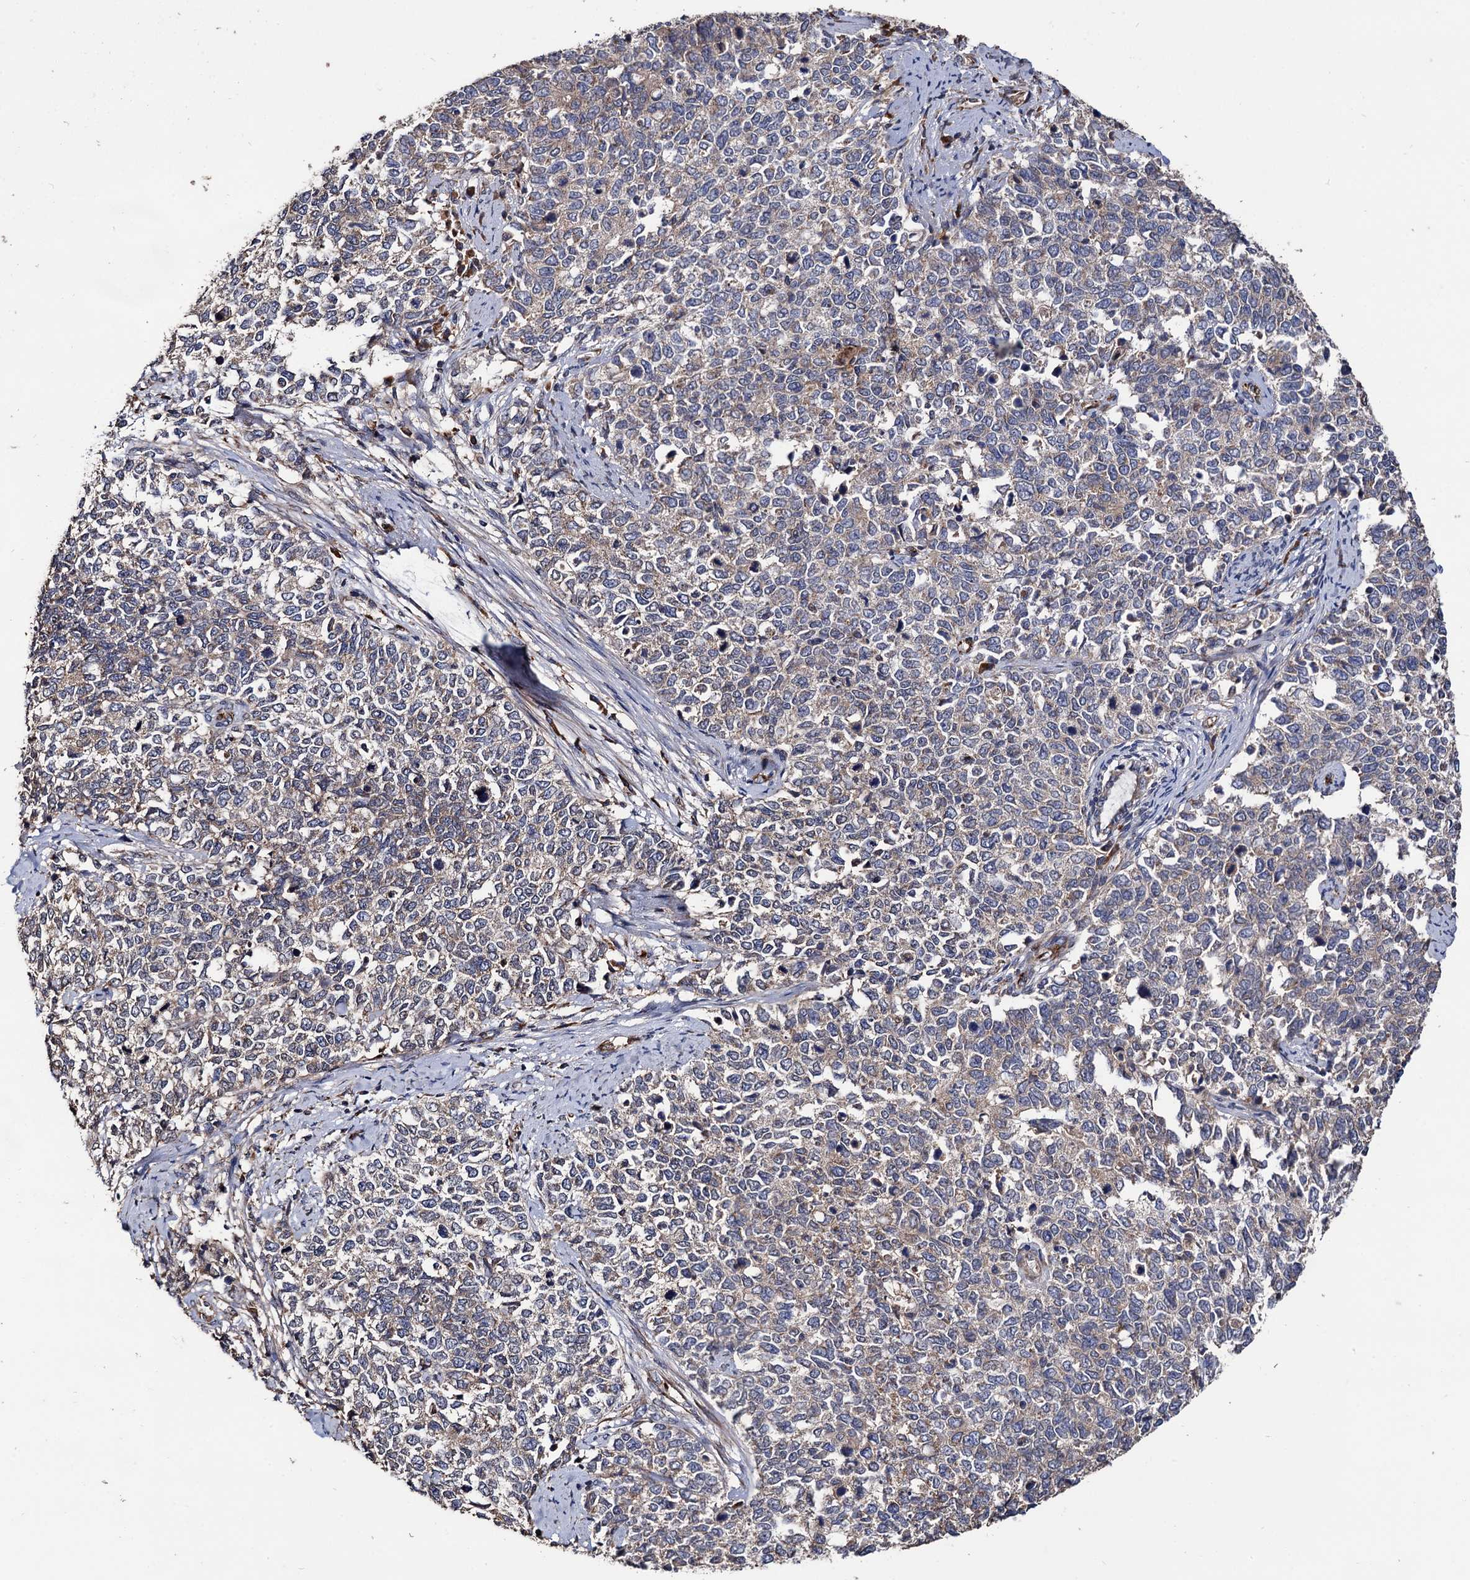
{"staining": {"intensity": "weak", "quantity": "<25%", "location": "cytoplasmic/membranous"}, "tissue": "cervical cancer", "cell_type": "Tumor cells", "image_type": "cancer", "snomed": [{"axis": "morphology", "description": "Squamous cell carcinoma, NOS"}, {"axis": "topography", "description": "Cervix"}], "caption": "DAB (3,3'-diaminobenzidine) immunohistochemical staining of human cervical cancer displays no significant positivity in tumor cells.", "gene": "RASSF1", "patient": {"sex": "female", "age": 63}}